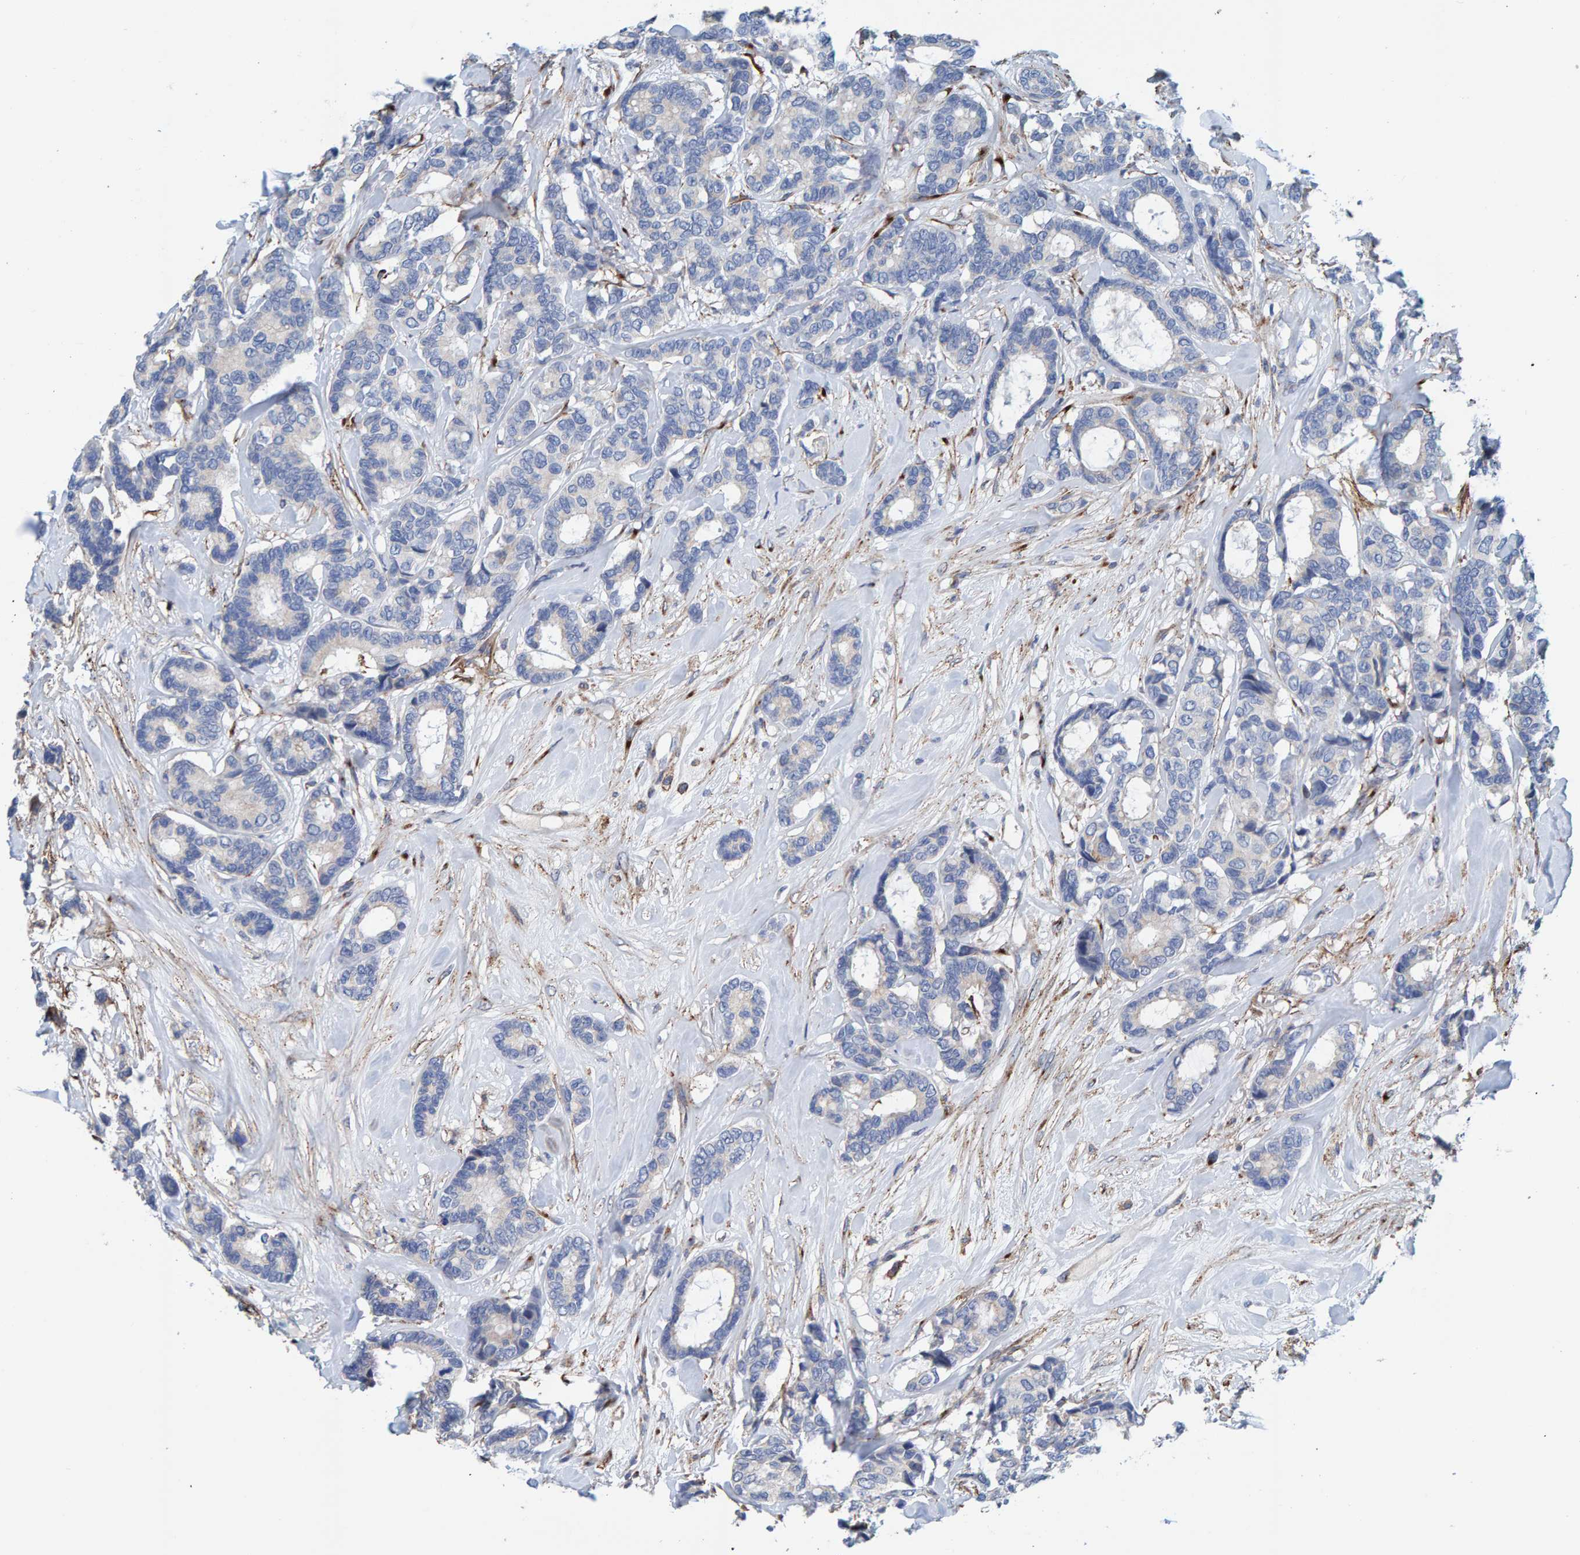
{"staining": {"intensity": "negative", "quantity": "none", "location": "none"}, "tissue": "breast cancer", "cell_type": "Tumor cells", "image_type": "cancer", "snomed": [{"axis": "morphology", "description": "Duct carcinoma"}, {"axis": "topography", "description": "Breast"}], "caption": "Infiltrating ductal carcinoma (breast) stained for a protein using IHC demonstrates no positivity tumor cells.", "gene": "LRP1", "patient": {"sex": "female", "age": 87}}